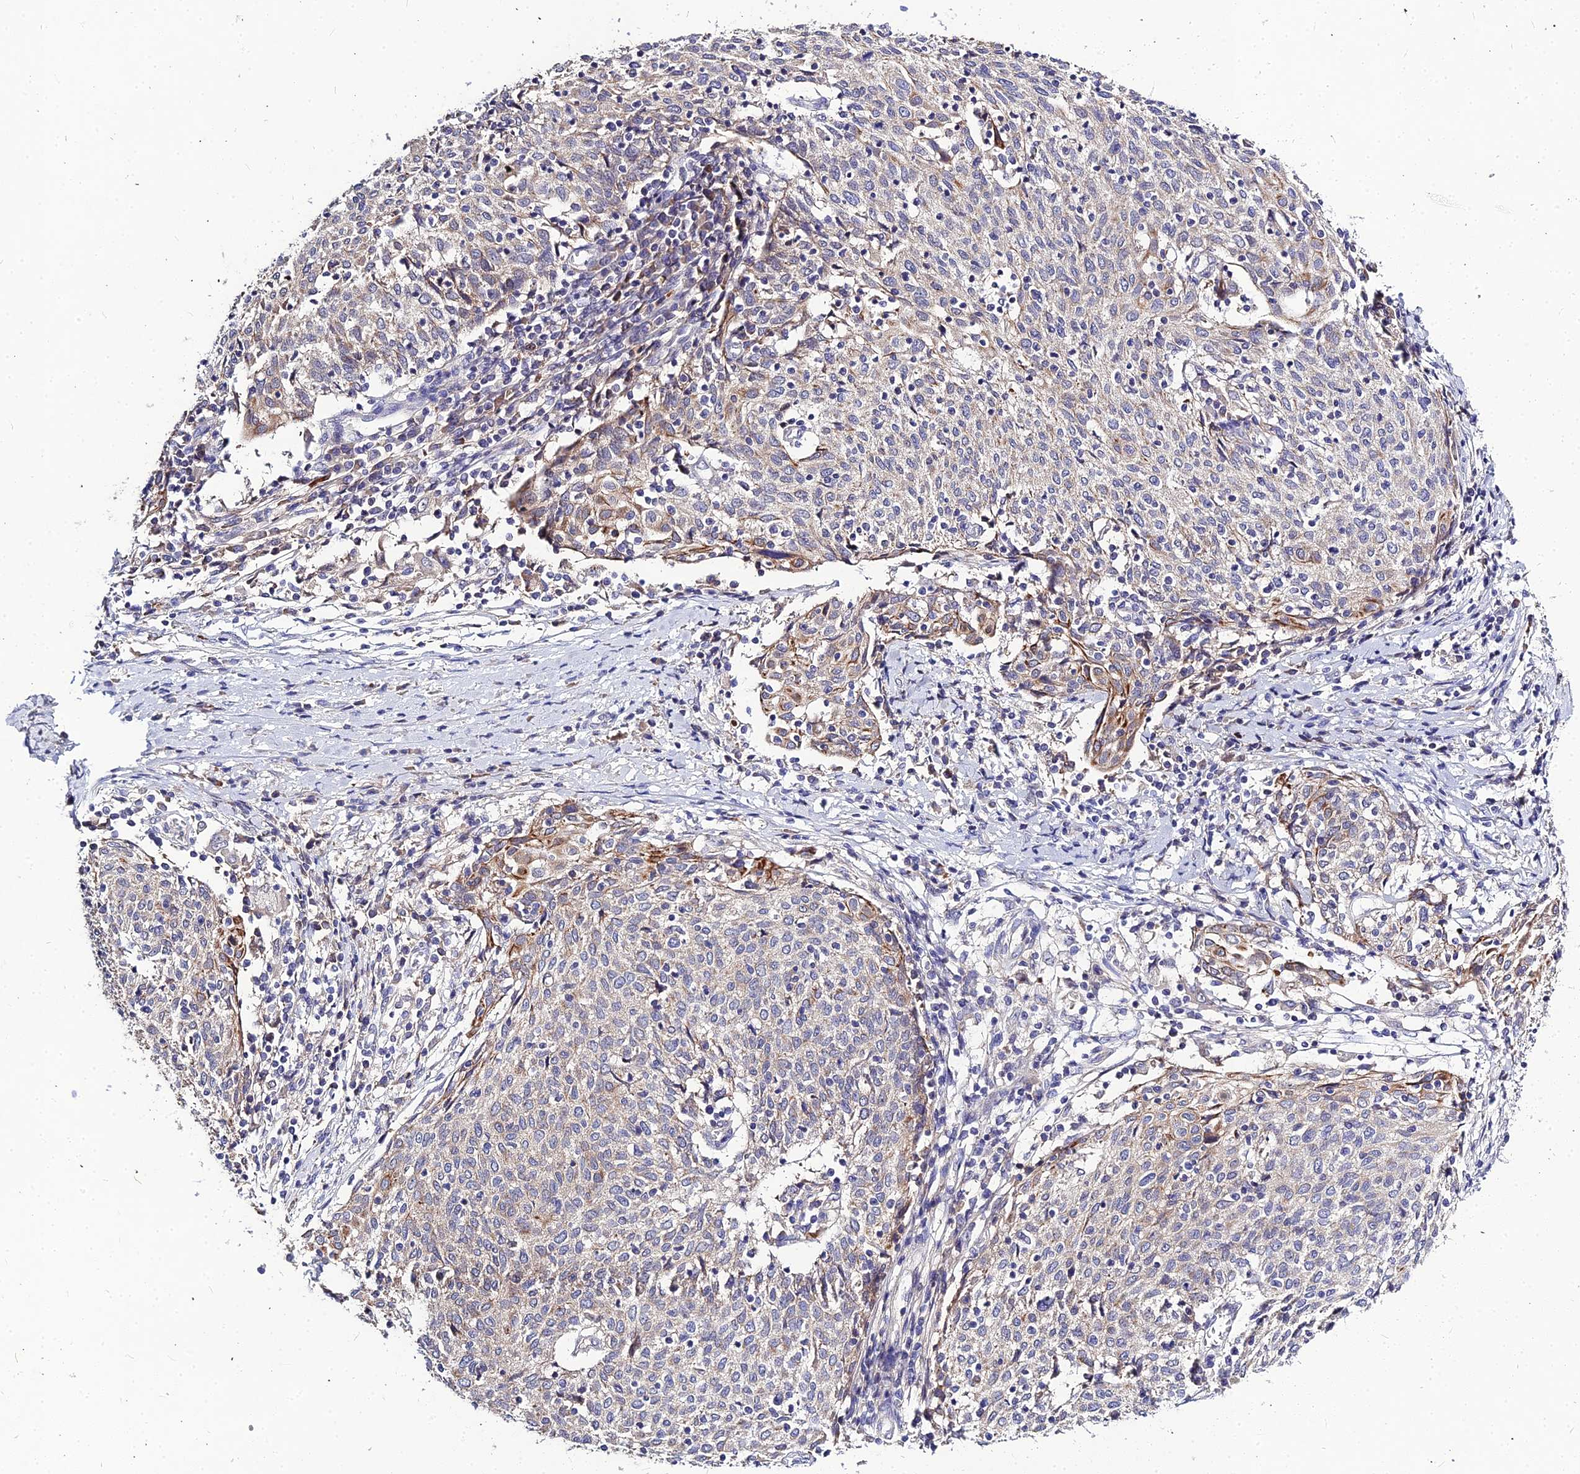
{"staining": {"intensity": "moderate", "quantity": "<25%", "location": "cytoplasmic/membranous"}, "tissue": "cervical cancer", "cell_type": "Tumor cells", "image_type": "cancer", "snomed": [{"axis": "morphology", "description": "Squamous cell carcinoma, NOS"}, {"axis": "topography", "description": "Cervix"}], "caption": "Approximately <25% of tumor cells in human cervical squamous cell carcinoma show moderate cytoplasmic/membranous protein expression as visualized by brown immunohistochemical staining.", "gene": "DMRTA1", "patient": {"sex": "female", "age": 52}}